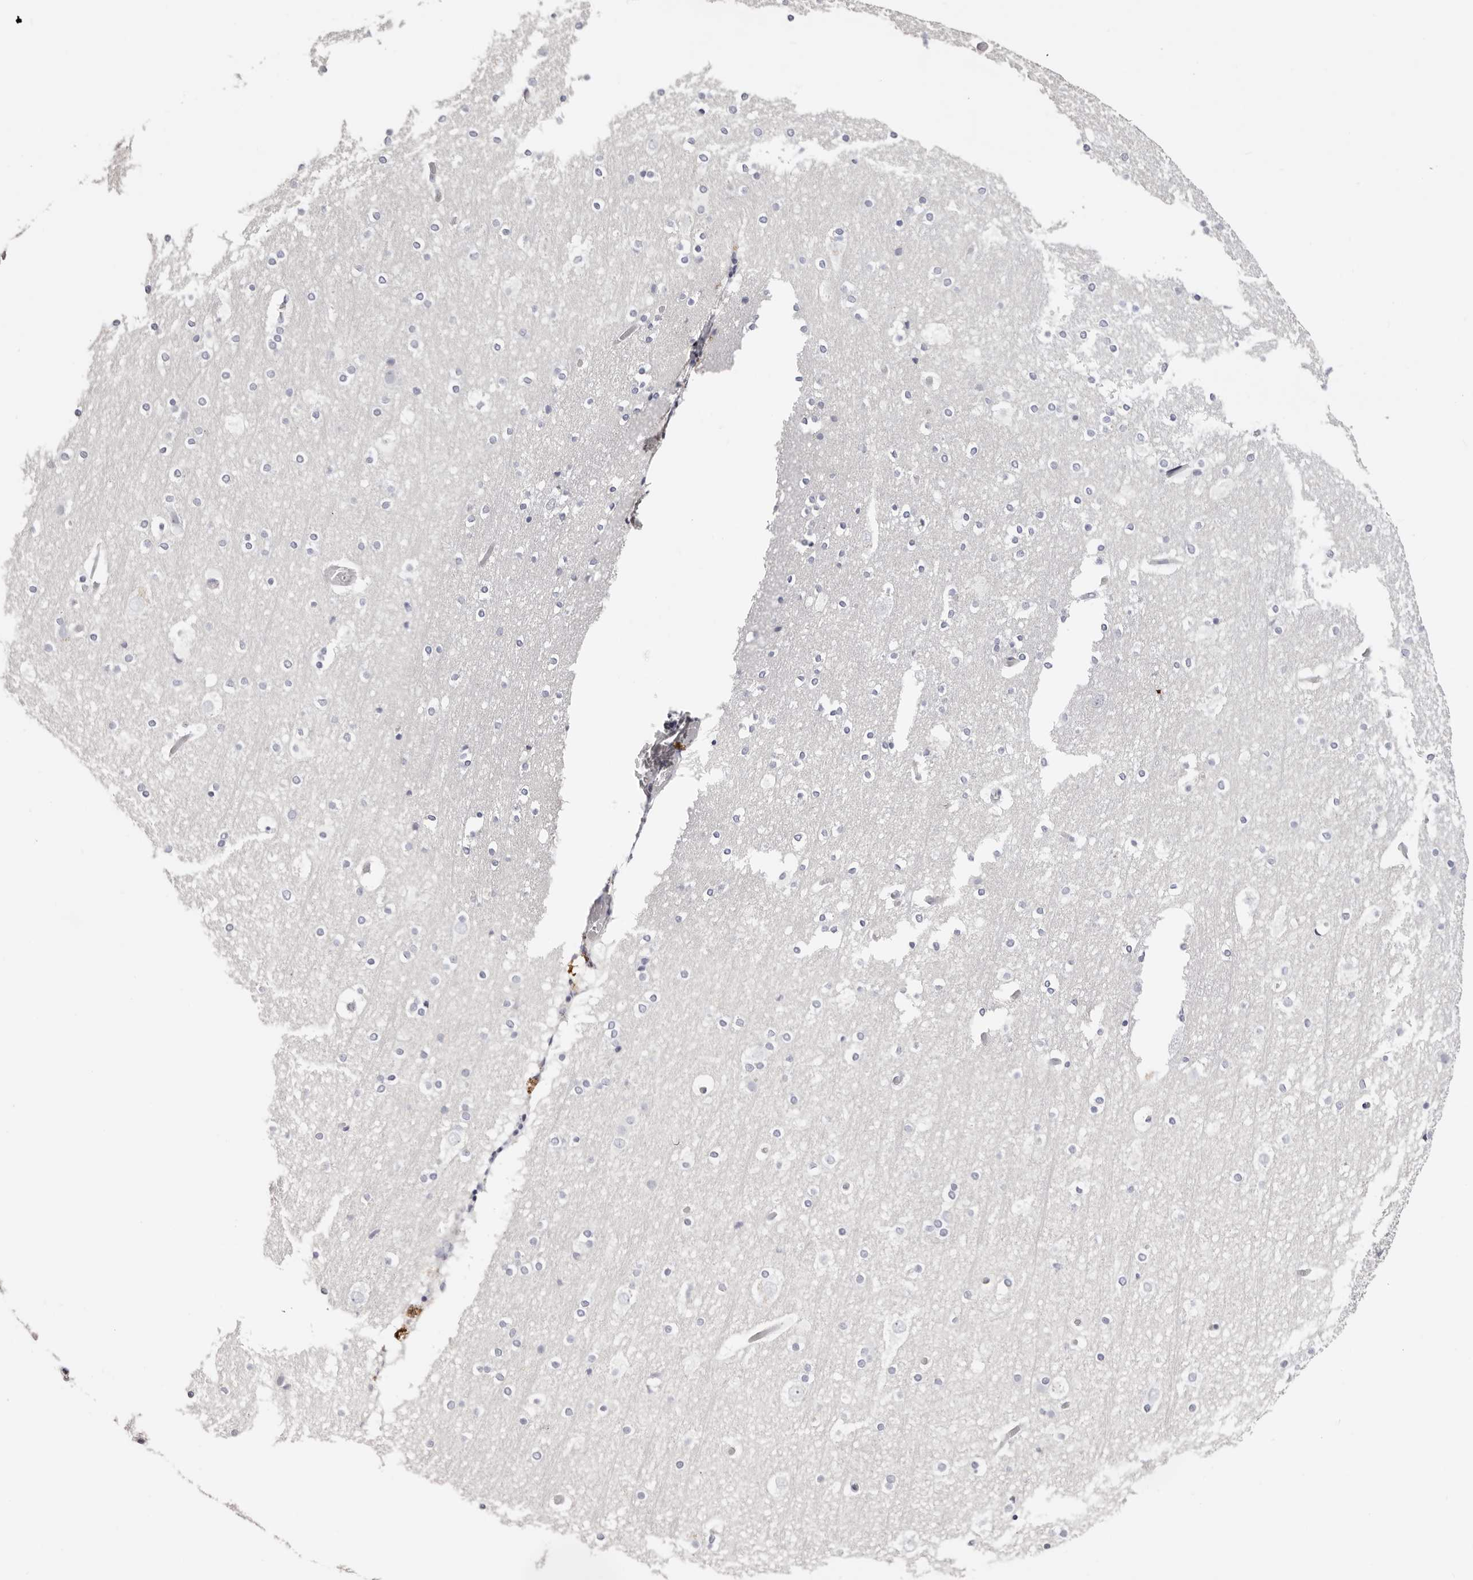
{"staining": {"intensity": "negative", "quantity": "none", "location": "none"}, "tissue": "cerebral cortex", "cell_type": "Endothelial cells", "image_type": "normal", "snomed": [{"axis": "morphology", "description": "Normal tissue, NOS"}, {"axis": "topography", "description": "Cerebral cortex"}], "caption": "Human cerebral cortex stained for a protein using immunohistochemistry reveals no positivity in endothelial cells.", "gene": "AKNAD1", "patient": {"sex": "male", "age": 57}}